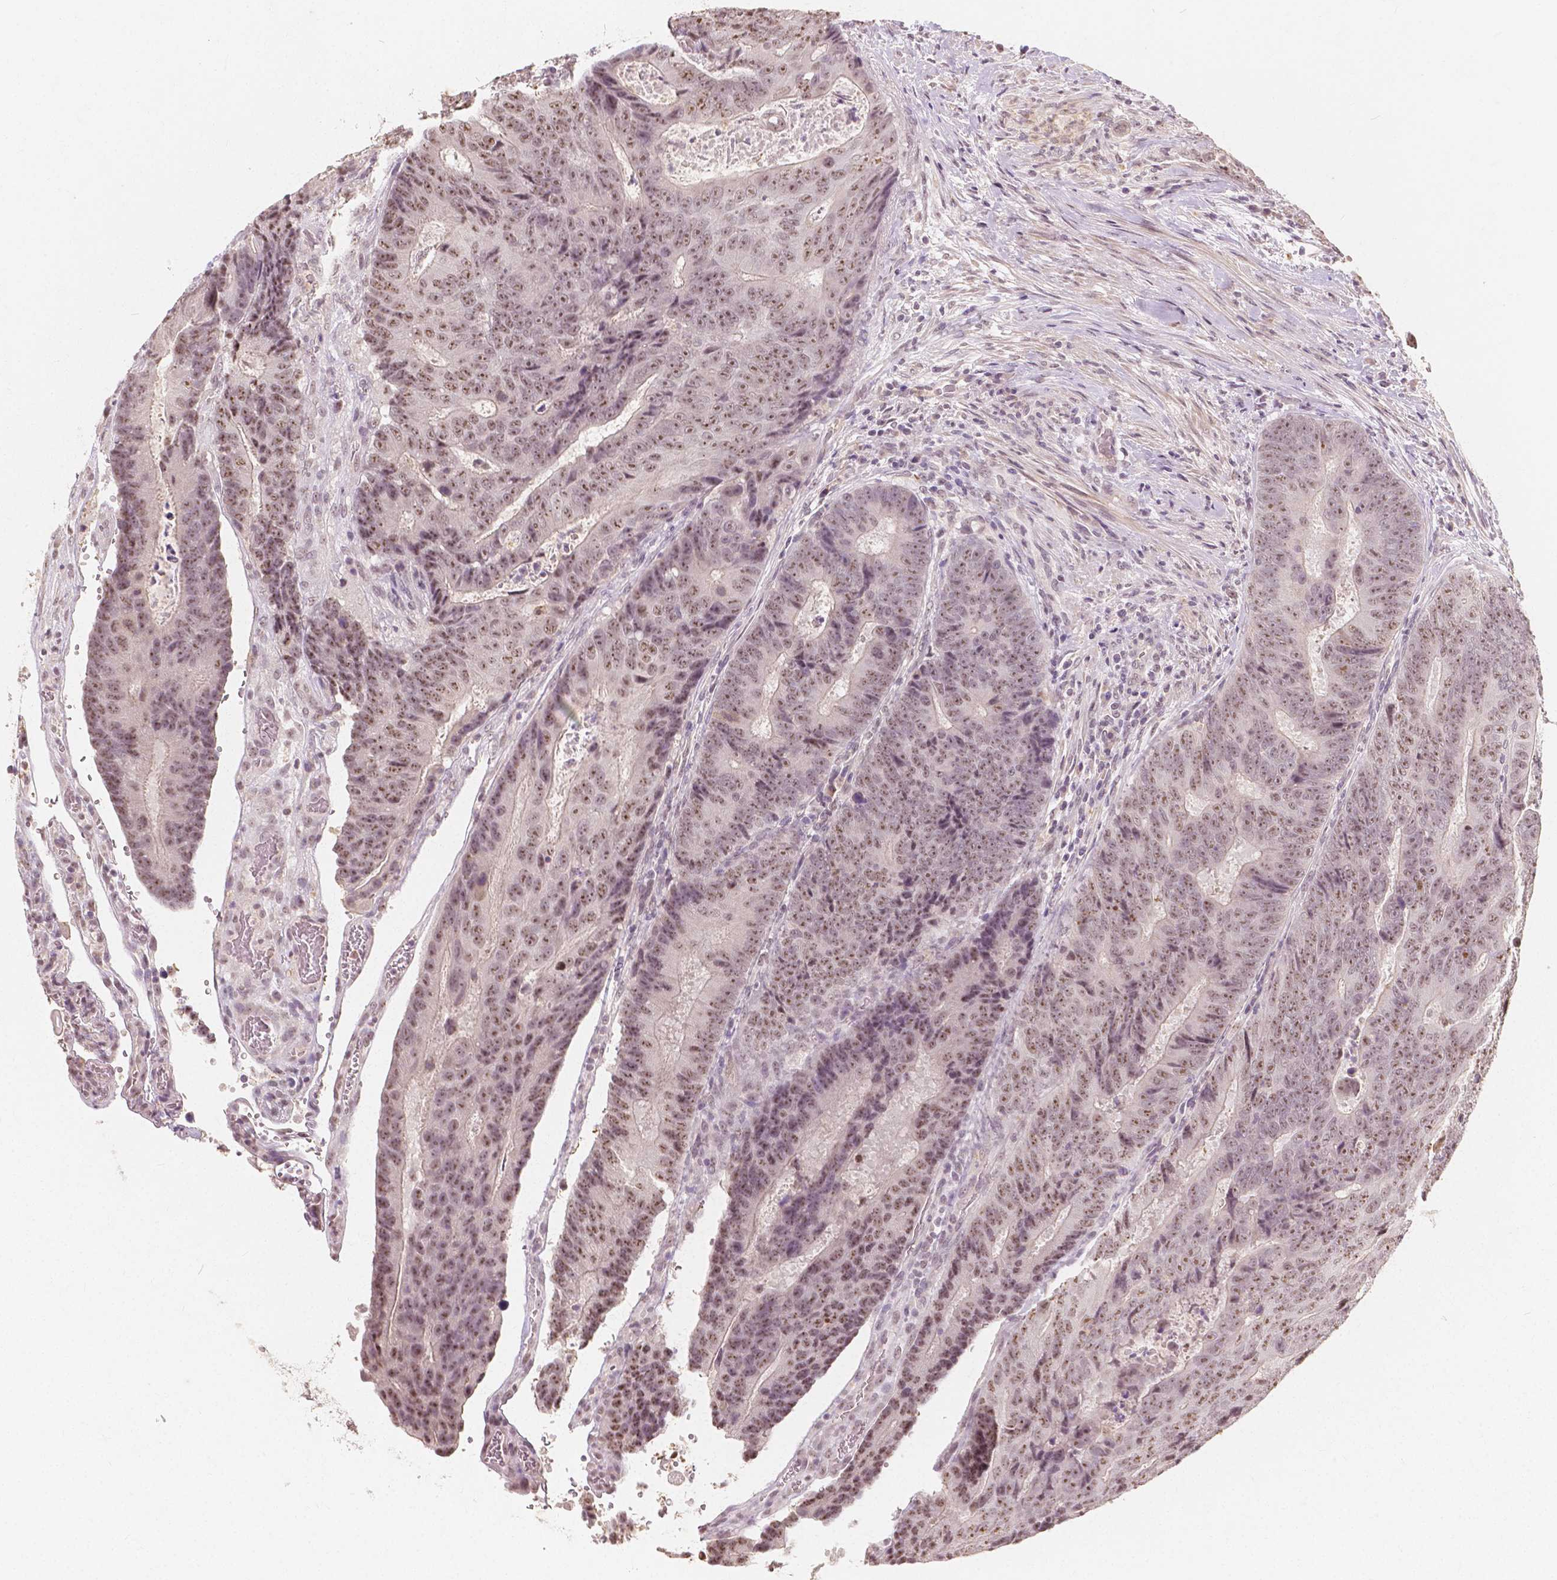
{"staining": {"intensity": "moderate", "quantity": ">75%", "location": "nuclear"}, "tissue": "colorectal cancer", "cell_type": "Tumor cells", "image_type": "cancer", "snomed": [{"axis": "morphology", "description": "Adenocarcinoma, NOS"}, {"axis": "topography", "description": "Colon"}], "caption": "Colorectal cancer was stained to show a protein in brown. There is medium levels of moderate nuclear staining in about >75% of tumor cells. (DAB (3,3'-diaminobenzidine) IHC, brown staining for protein, blue staining for nuclei).", "gene": "NOLC1", "patient": {"sex": "female", "age": 48}}